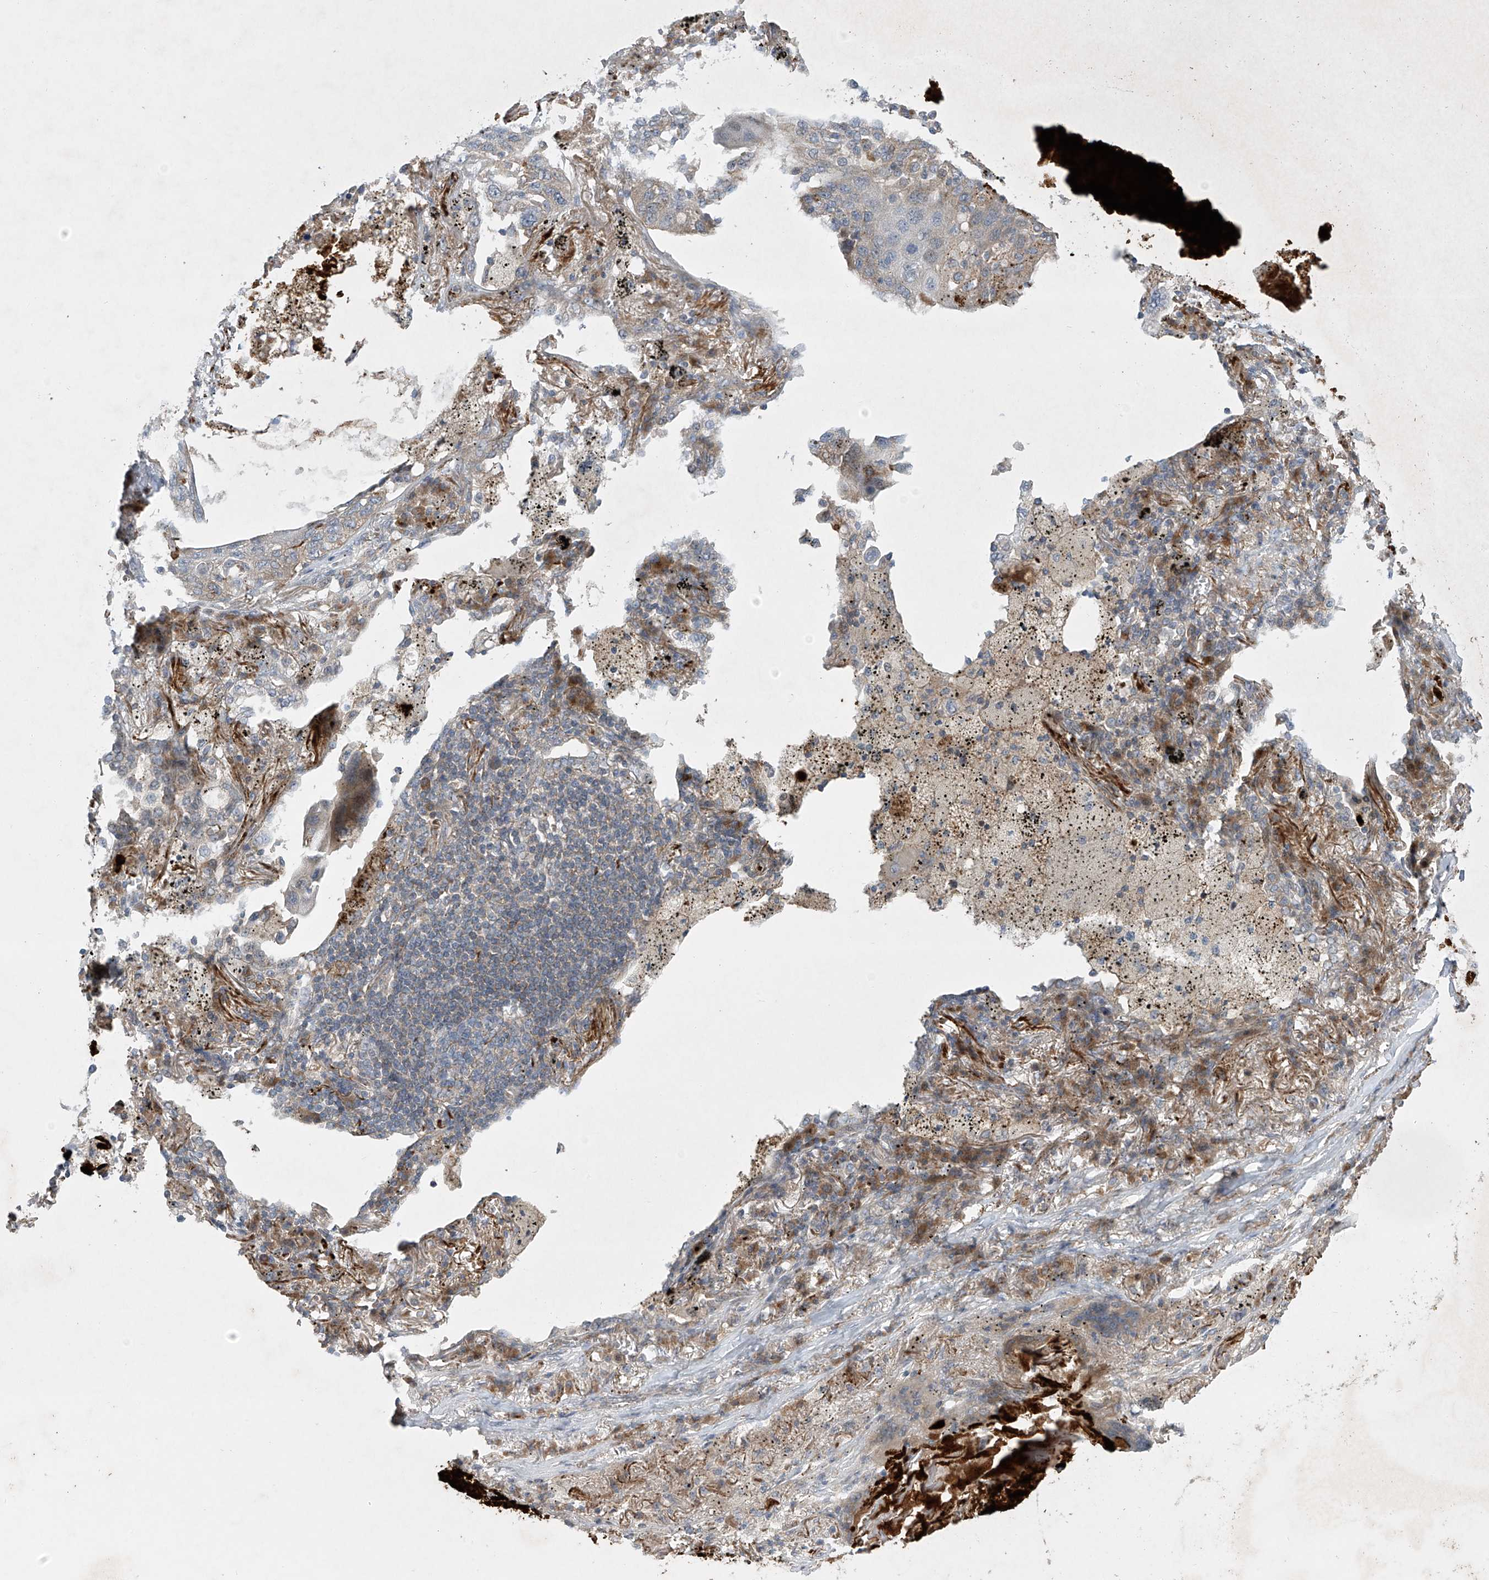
{"staining": {"intensity": "weak", "quantity": "25%-75%", "location": "cytoplasmic/membranous"}, "tissue": "lung cancer", "cell_type": "Tumor cells", "image_type": "cancer", "snomed": [{"axis": "morphology", "description": "Squamous cell carcinoma, NOS"}, {"axis": "topography", "description": "Lung"}], "caption": "About 25%-75% of tumor cells in lung cancer exhibit weak cytoplasmic/membranous protein staining as visualized by brown immunohistochemical staining.", "gene": "TJAP1", "patient": {"sex": "female", "age": 63}}